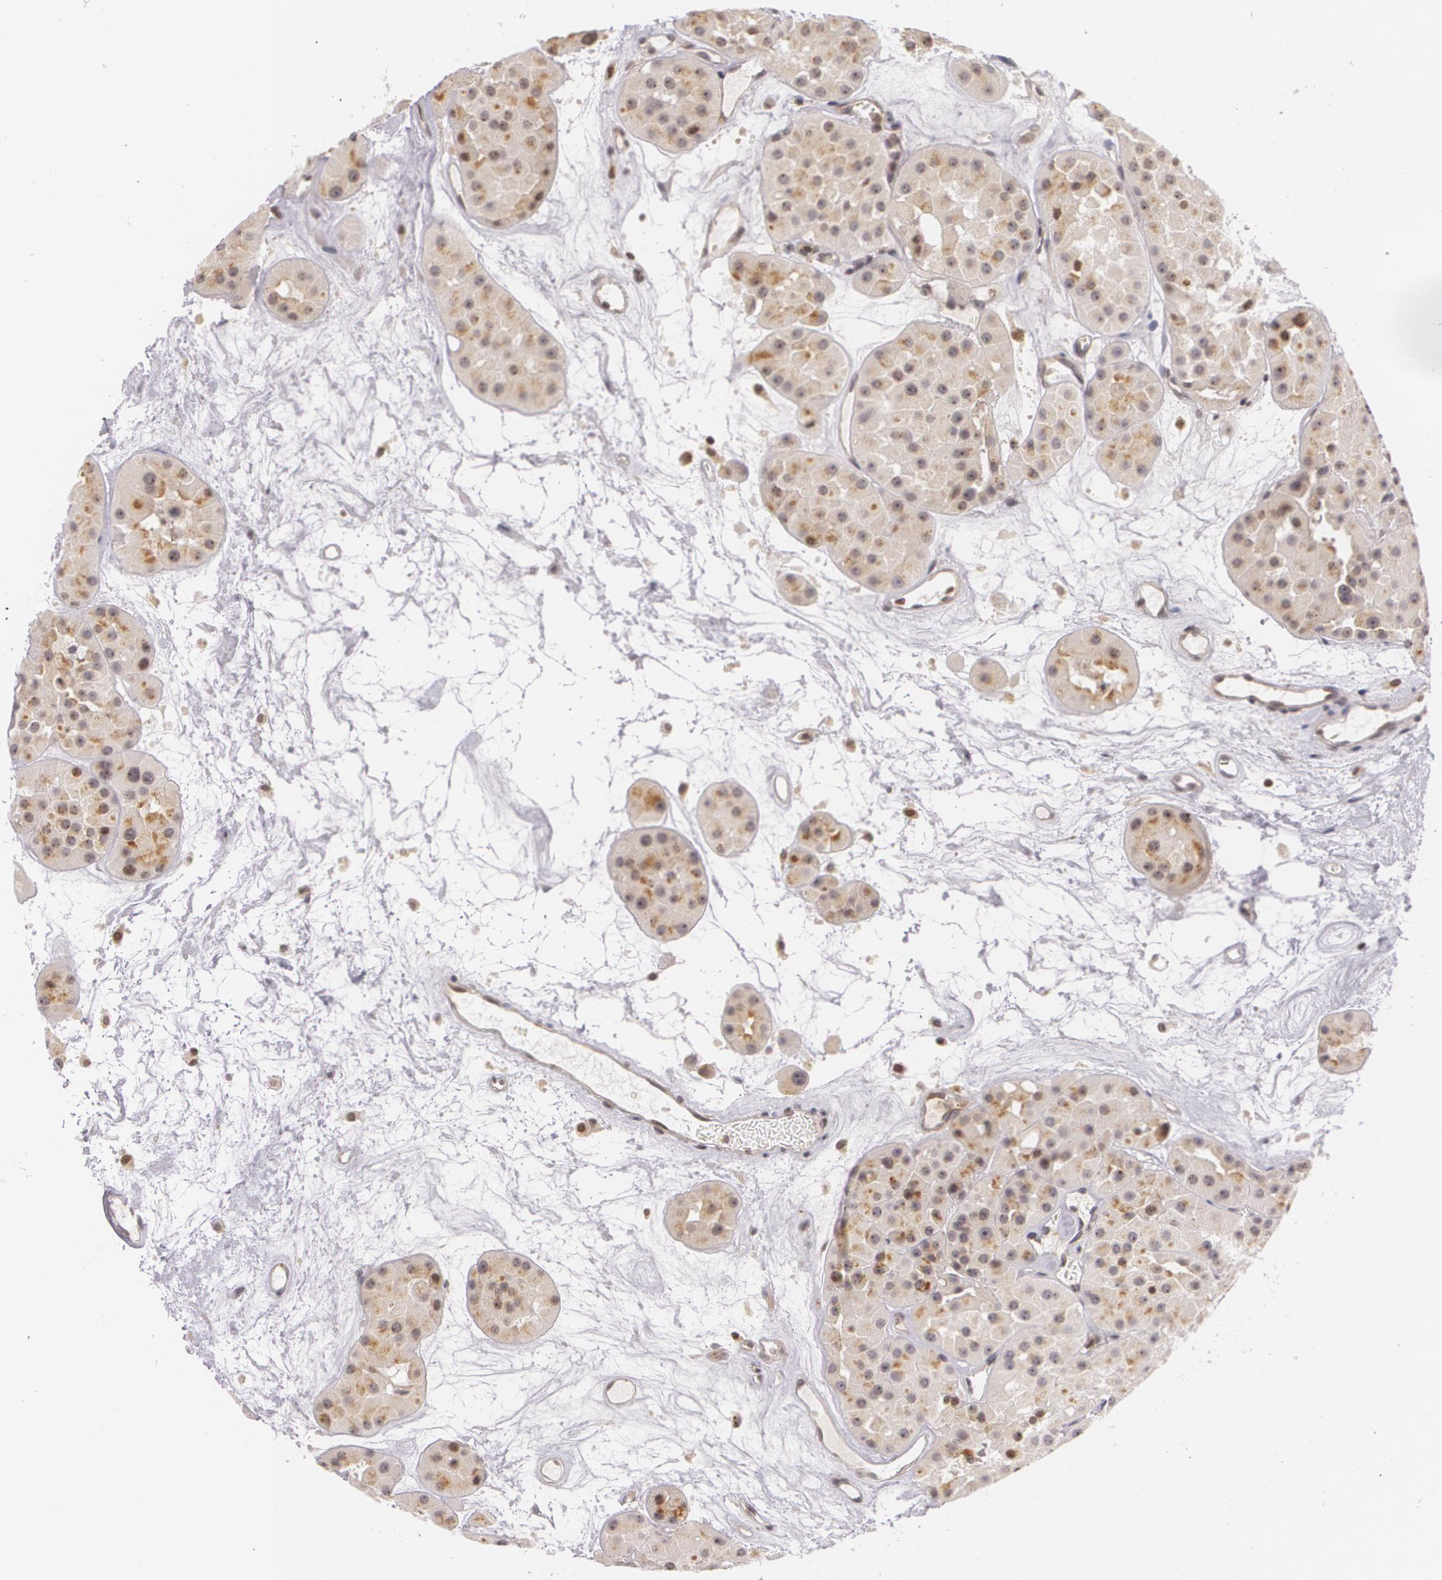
{"staining": {"intensity": "weak", "quantity": ">75%", "location": "cytoplasmic/membranous"}, "tissue": "renal cancer", "cell_type": "Tumor cells", "image_type": "cancer", "snomed": [{"axis": "morphology", "description": "Adenocarcinoma, uncertain malignant potential"}, {"axis": "topography", "description": "Kidney"}], "caption": "An image of human renal cancer stained for a protein displays weak cytoplasmic/membranous brown staining in tumor cells. (DAB = brown stain, brightfield microscopy at high magnification).", "gene": "VAV3", "patient": {"sex": "male", "age": 63}}